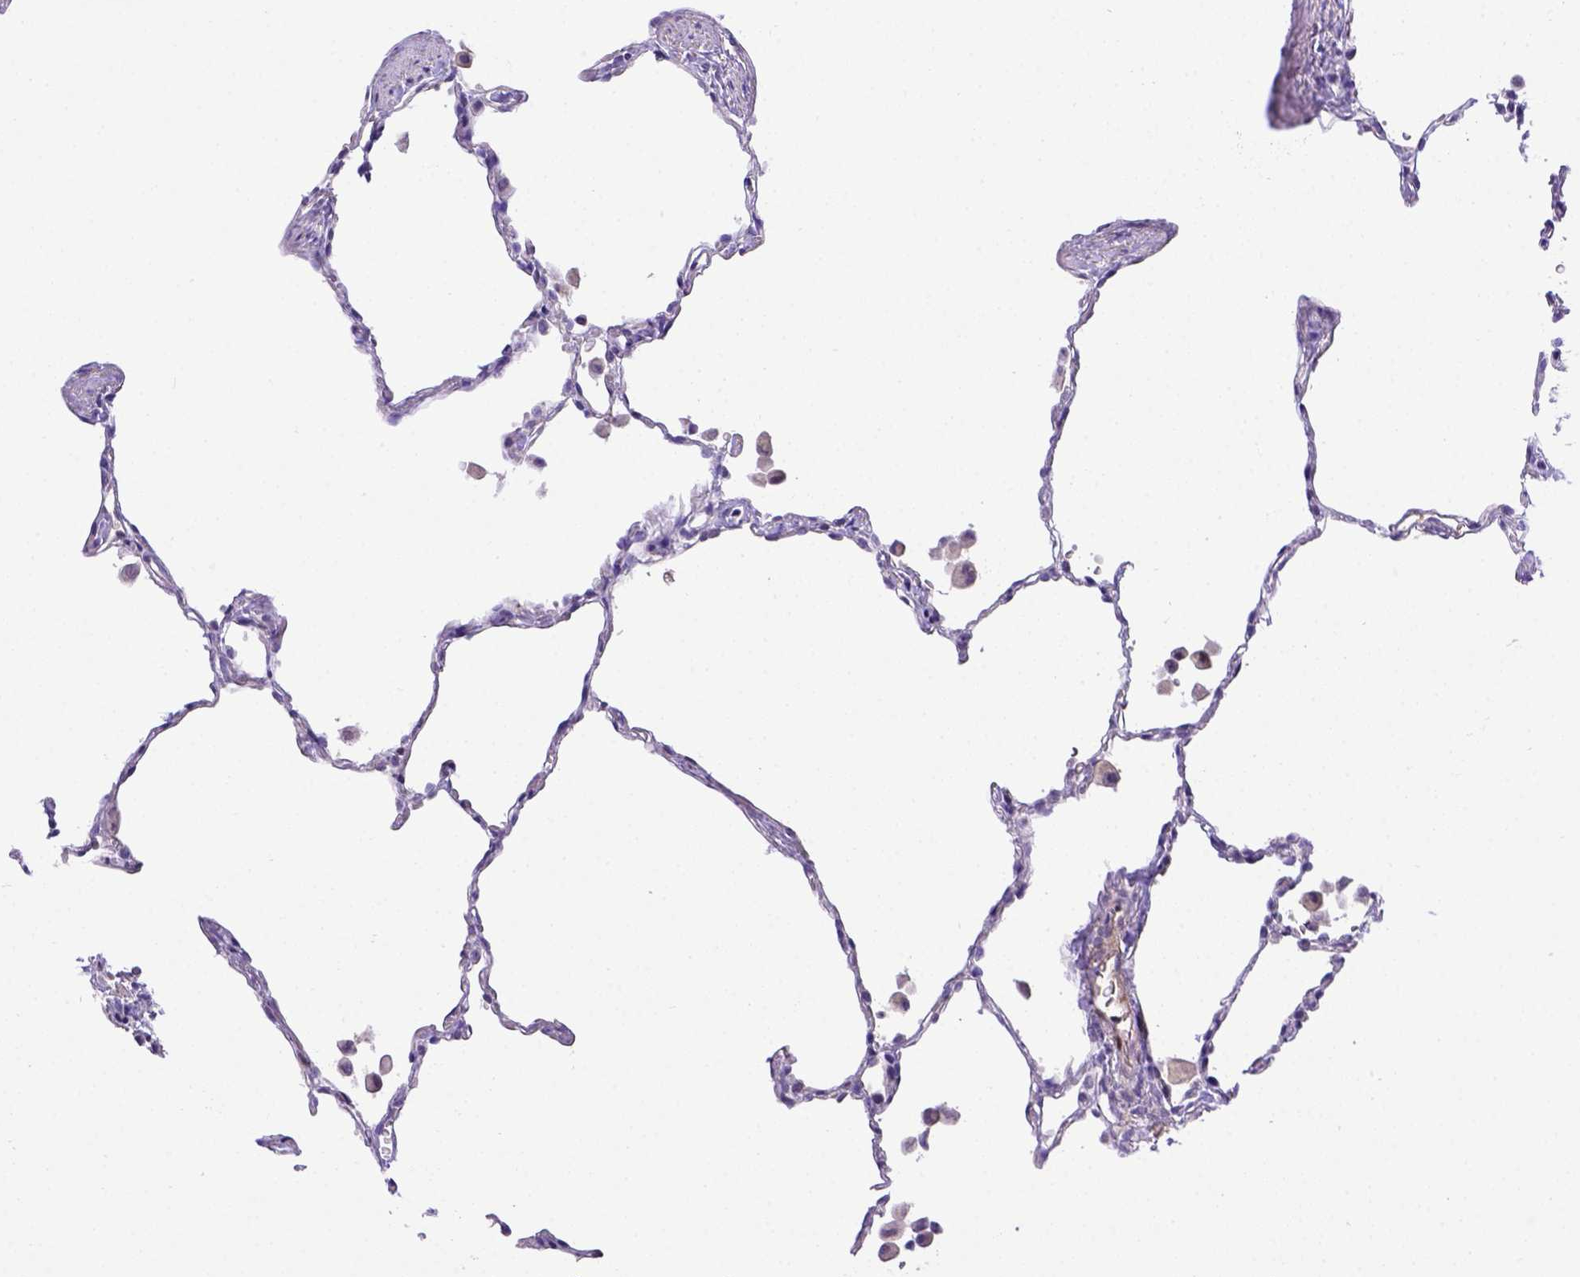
{"staining": {"intensity": "negative", "quantity": "none", "location": "none"}, "tissue": "lung", "cell_type": "Alveolar cells", "image_type": "normal", "snomed": [{"axis": "morphology", "description": "Normal tissue, NOS"}, {"axis": "topography", "description": "Lung"}], "caption": "Protein analysis of unremarkable lung exhibits no significant staining in alveolar cells.", "gene": "BTN1A1", "patient": {"sex": "female", "age": 47}}